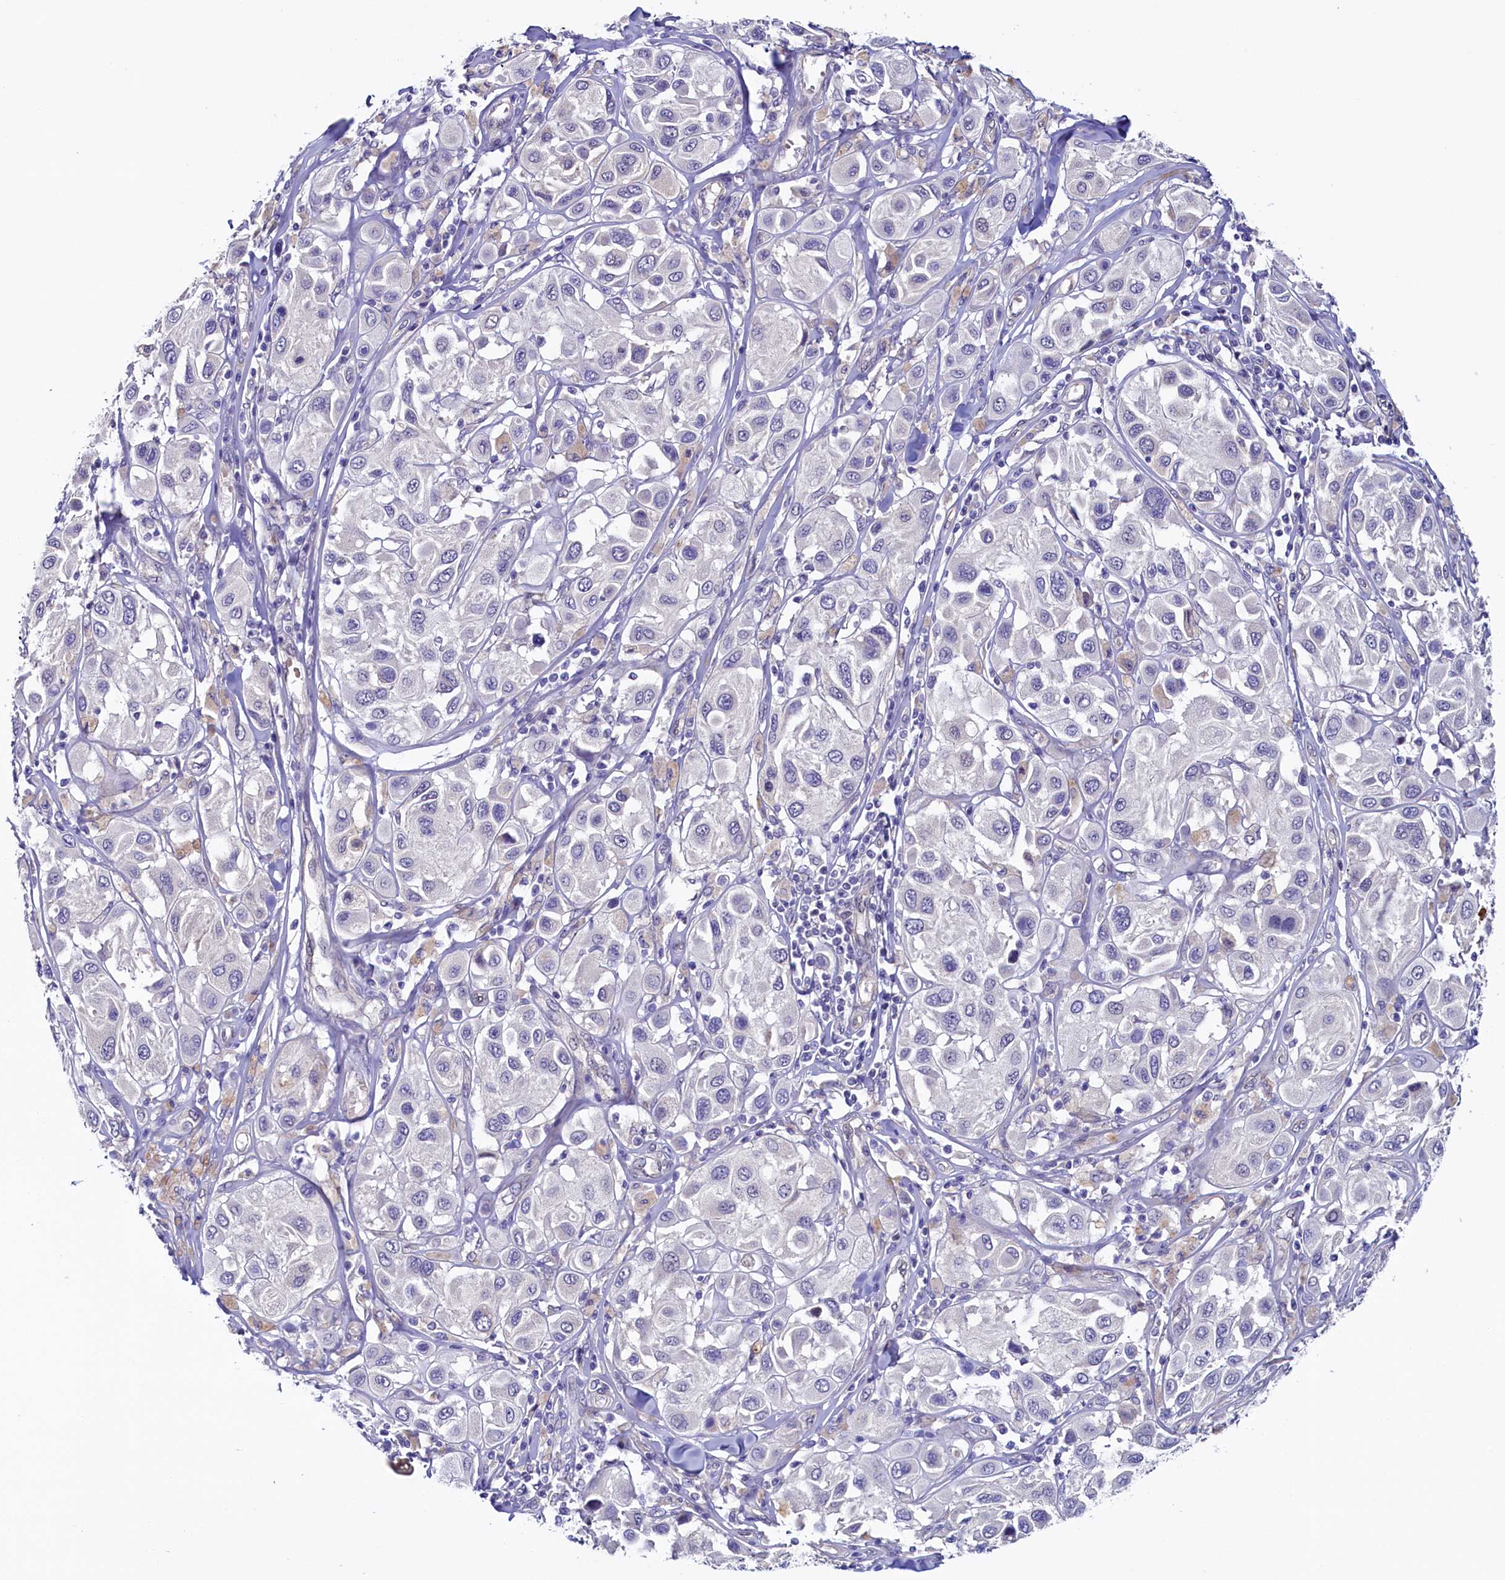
{"staining": {"intensity": "negative", "quantity": "none", "location": "none"}, "tissue": "melanoma", "cell_type": "Tumor cells", "image_type": "cancer", "snomed": [{"axis": "morphology", "description": "Malignant melanoma, Metastatic site"}, {"axis": "topography", "description": "Skin"}], "caption": "DAB (3,3'-diaminobenzidine) immunohistochemical staining of human malignant melanoma (metastatic site) shows no significant expression in tumor cells. Brightfield microscopy of immunohistochemistry stained with DAB (brown) and hematoxylin (blue), captured at high magnification.", "gene": "FLYWCH2", "patient": {"sex": "male", "age": 41}}